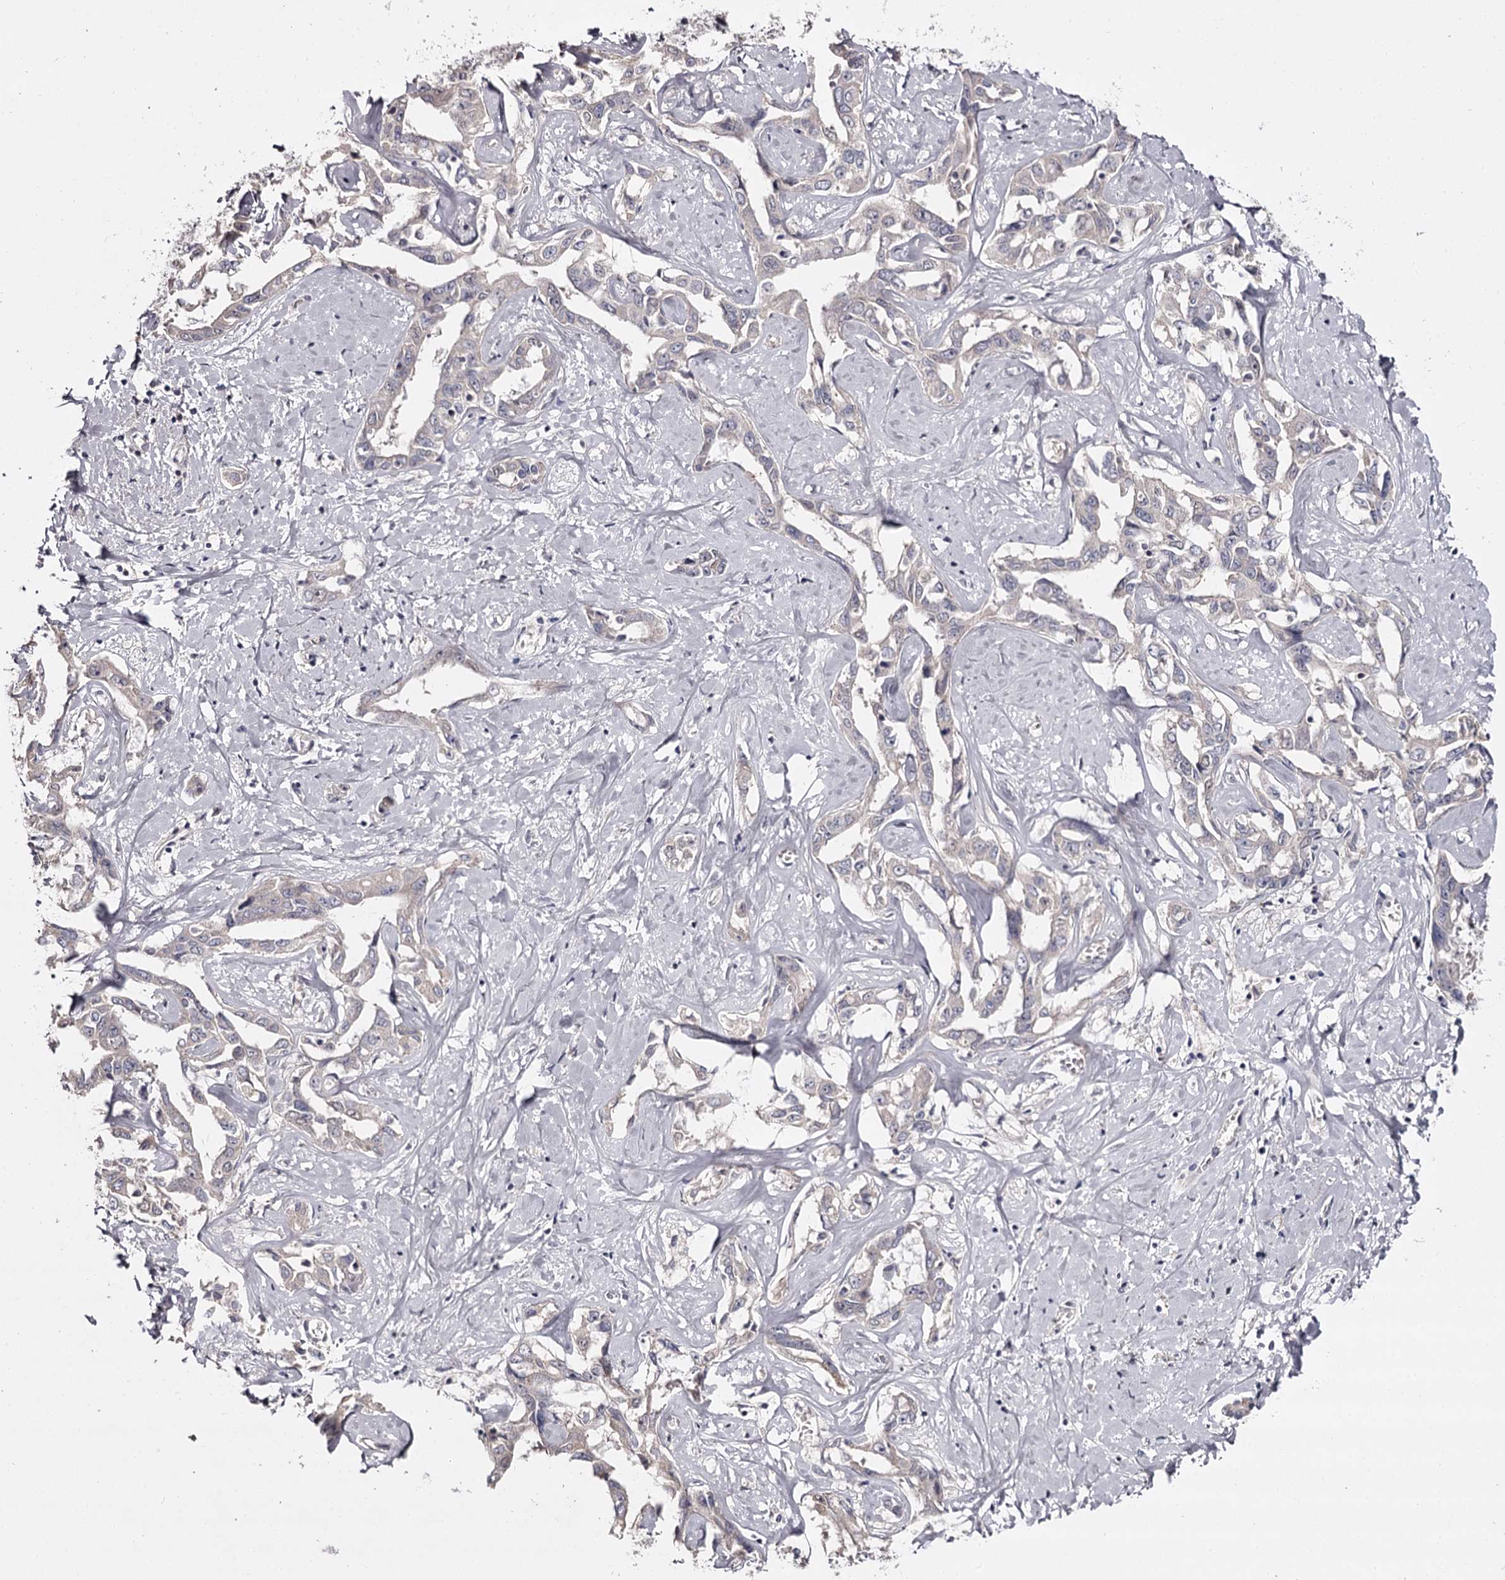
{"staining": {"intensity": "negative", "quantity": "none", "location": "none"}, "tissue": "liver cancer", "cell_type": "Tumor cells", "image_type": "cancer", "snomed": [{"axis": "morphology", "description": "Cholangiocarcinoma"}, {"axis": "topography", "description": "Liver"}], "caption": "A high-resolution photomicrograph shows IHC staining of liver cholangiocarcinoma, which demonstrates no significant positivity in tumor cells.", "gene": "PRM2", "patient": {"sex": "male", "age": 59}}